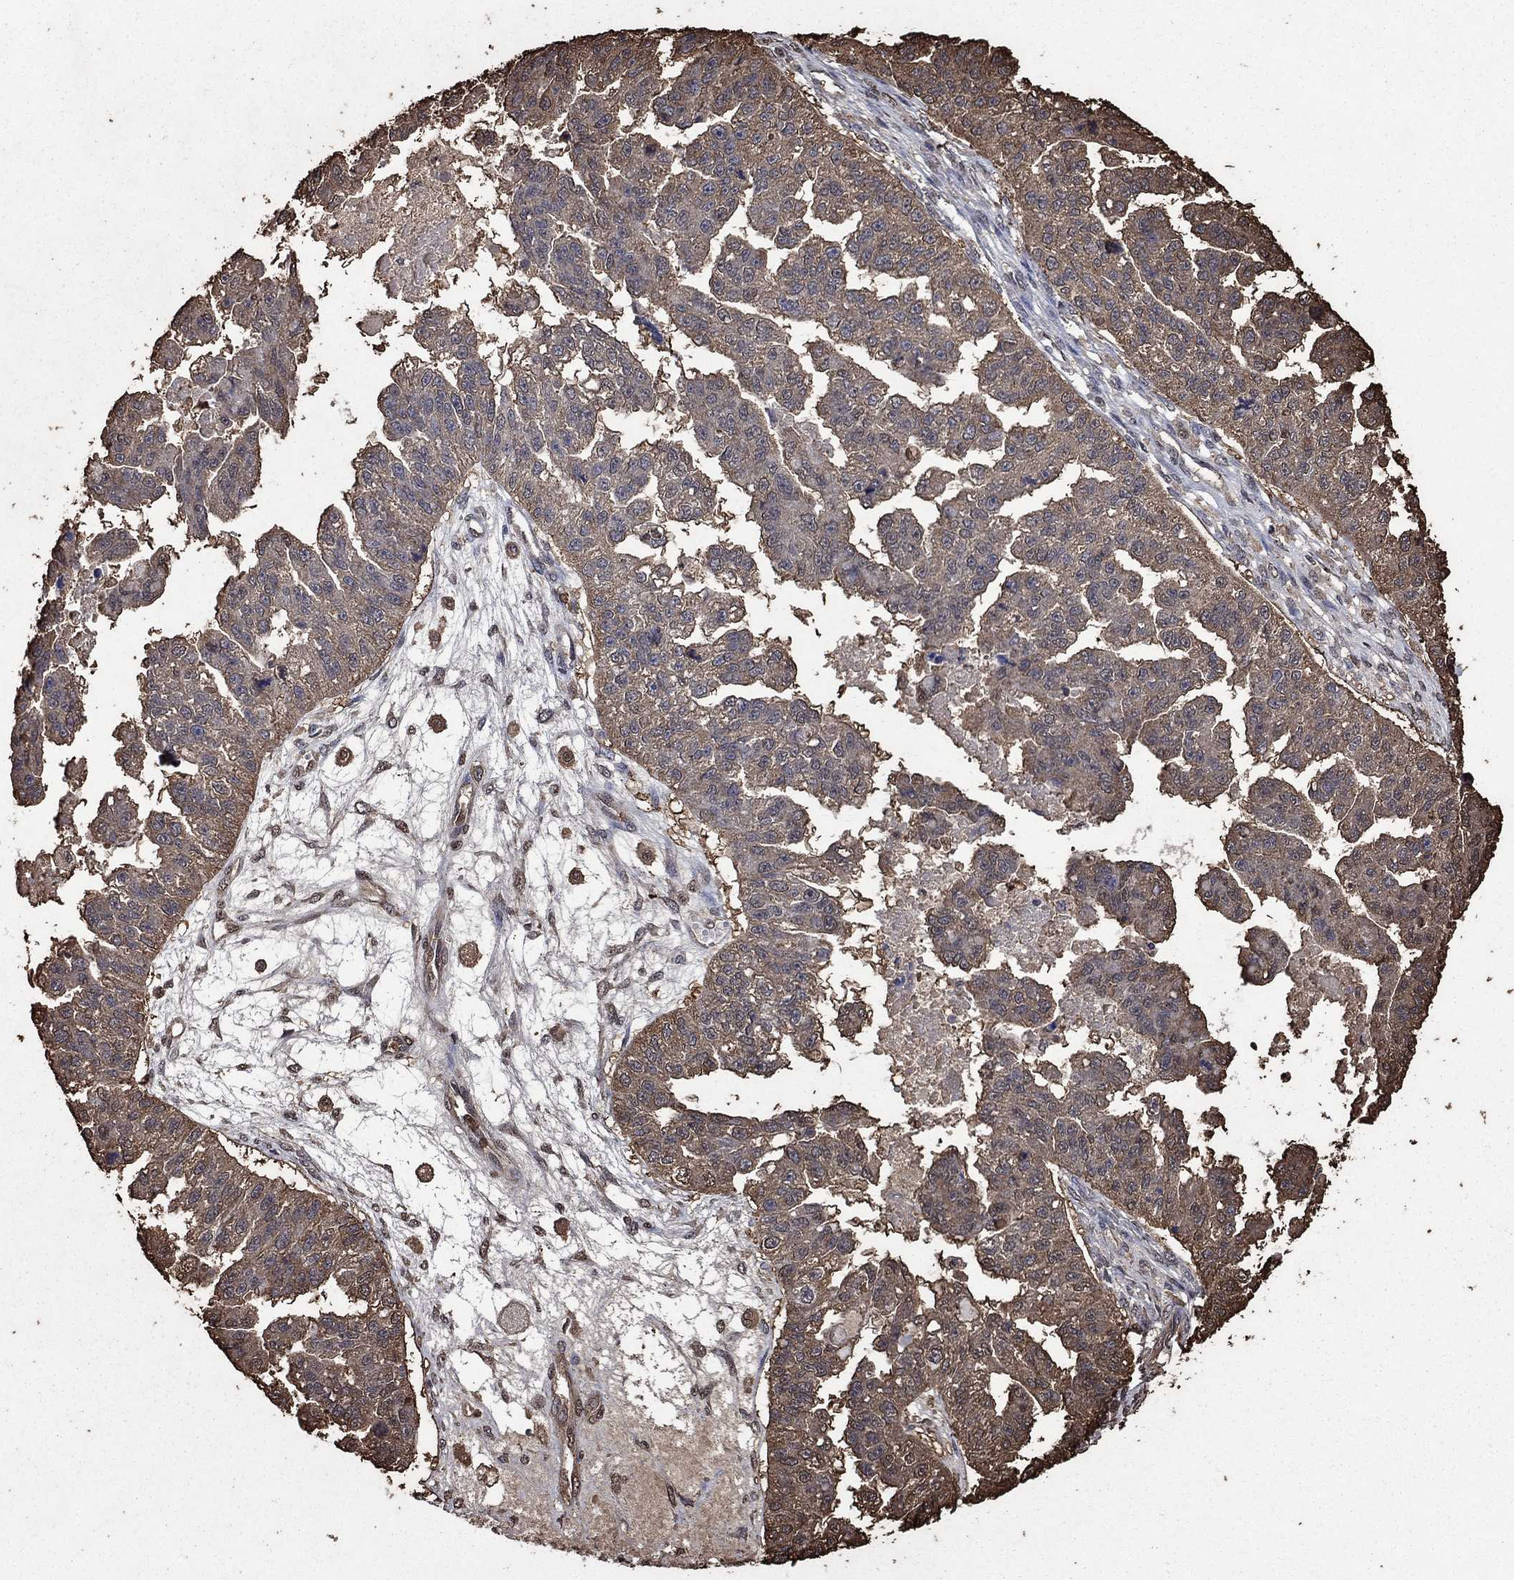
{"staining": {"intensity": "weak", "quantity": "25%-75%", "location": "cytoplasmic/membranous"}, "tissue": "ovarian cancer", "cell_type": "Tumor cells", "image_type": "cancer", "snomed": [{"axis": "morphology", "description": "Cystadenocarcinoma, serous, NOS"}, {"axis": "topography", "description": "Ovary"}], "caption": "Immunohistochemical staining of human ovarian serous cystadenocarcinoma shows low levels of weak cytoplasmic/membranous staining in about 25%-75% of tumor cells. Immunohistochemistry (ihc) stains the protein in brown and the nuclei are stained blue.", "gene": "GAPDH", "patient": {"sex": "female", "age": 58}}